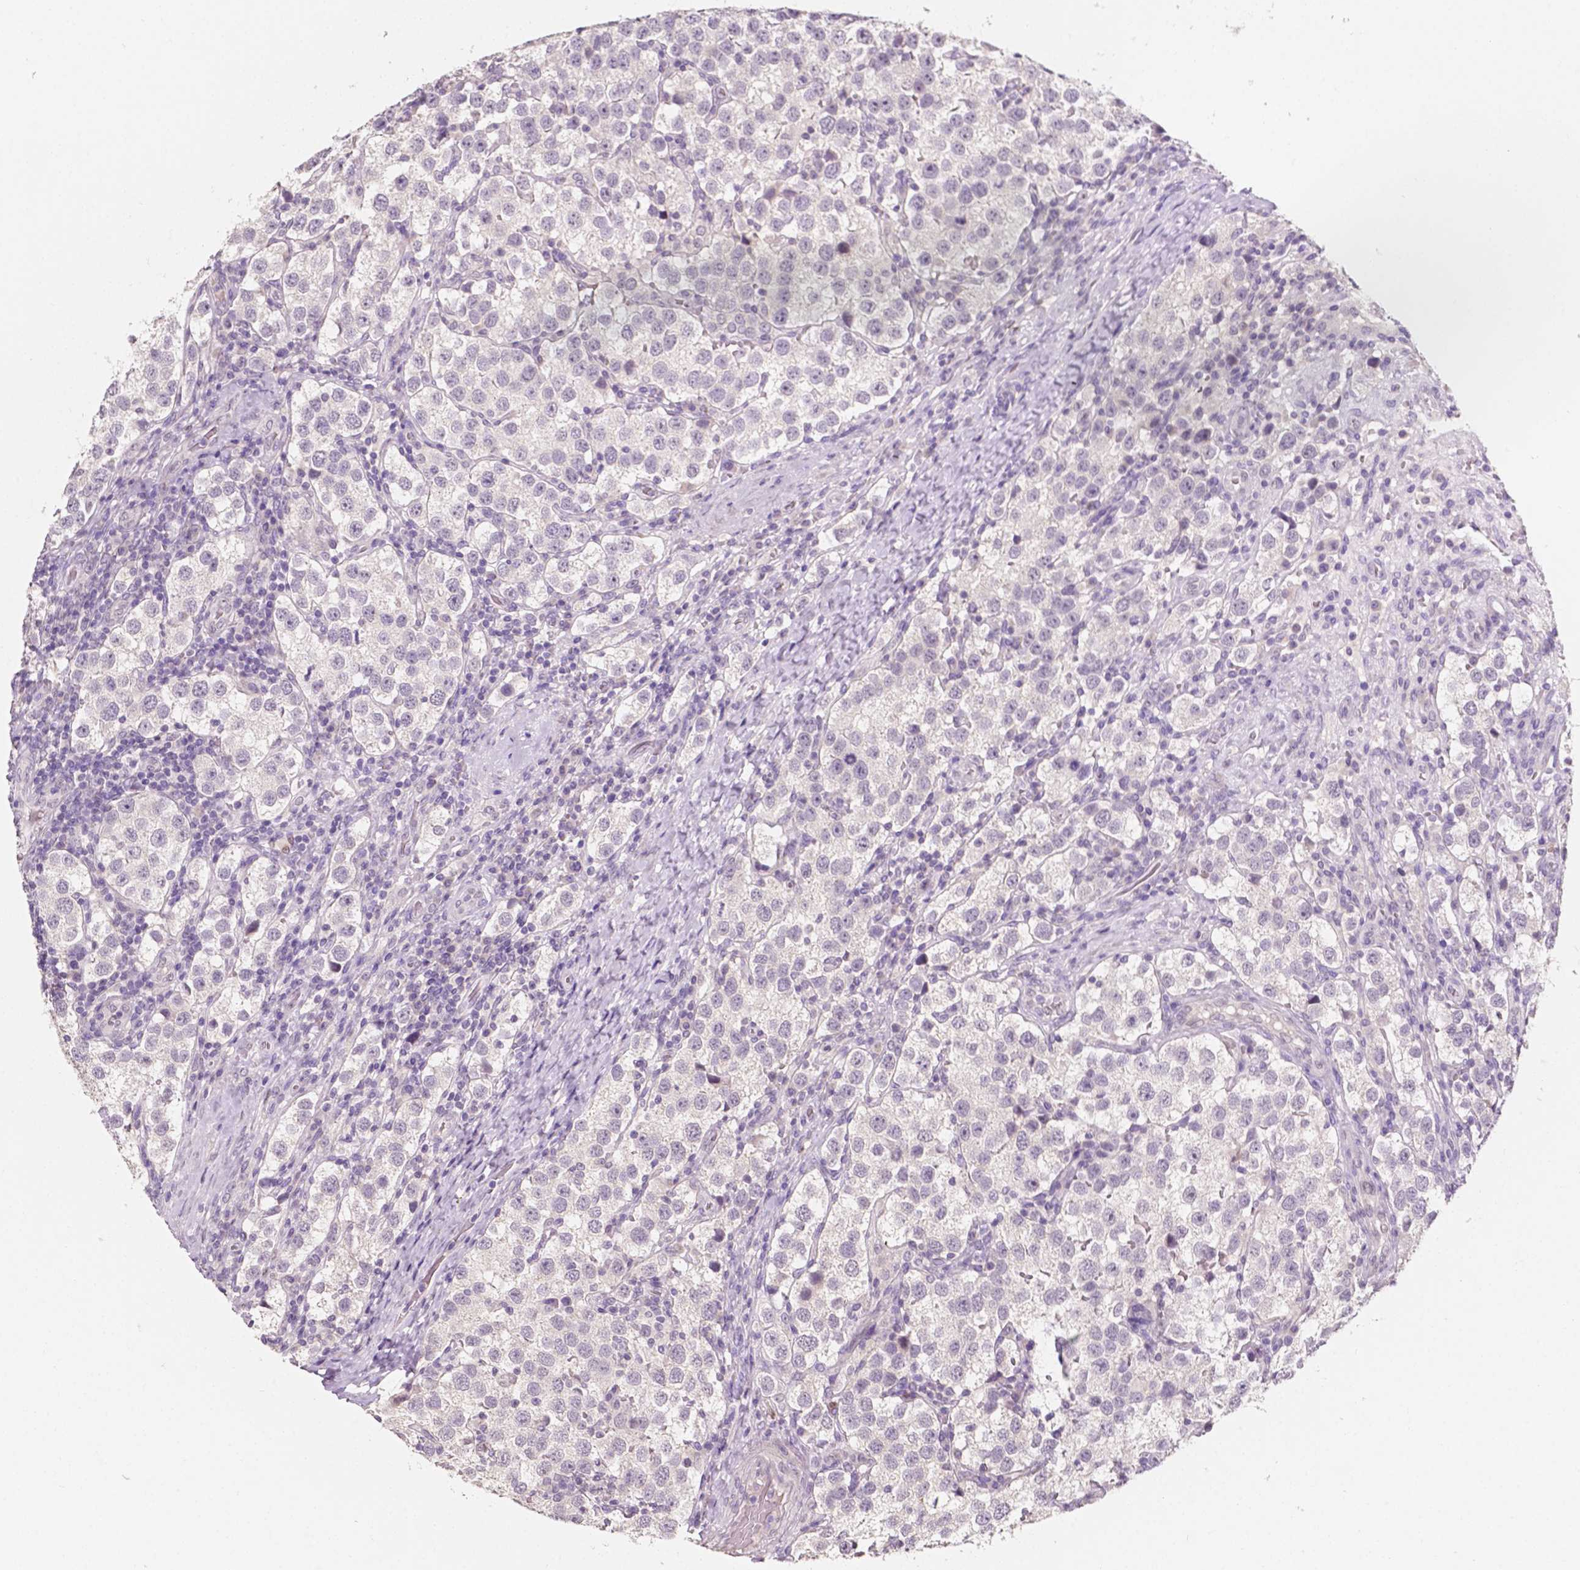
{"staining": {"intensity": "negative", "quantity": "none", "location": "none"}, "tissue": "testis cancer", "cell_type": "Tumor cells", "image_type": "cancer", "snomed": [{"axis": "morphology", "description": "Seminoma, NOS"}, {"axis": "topography", "description": "Testis"}], "caption": "Tumor cells are negative for brown protein staining in testis cancer. Nuclei are stained in blue.", "gene": "TAL1", "patient": {"sex": "male", "age": 37}}